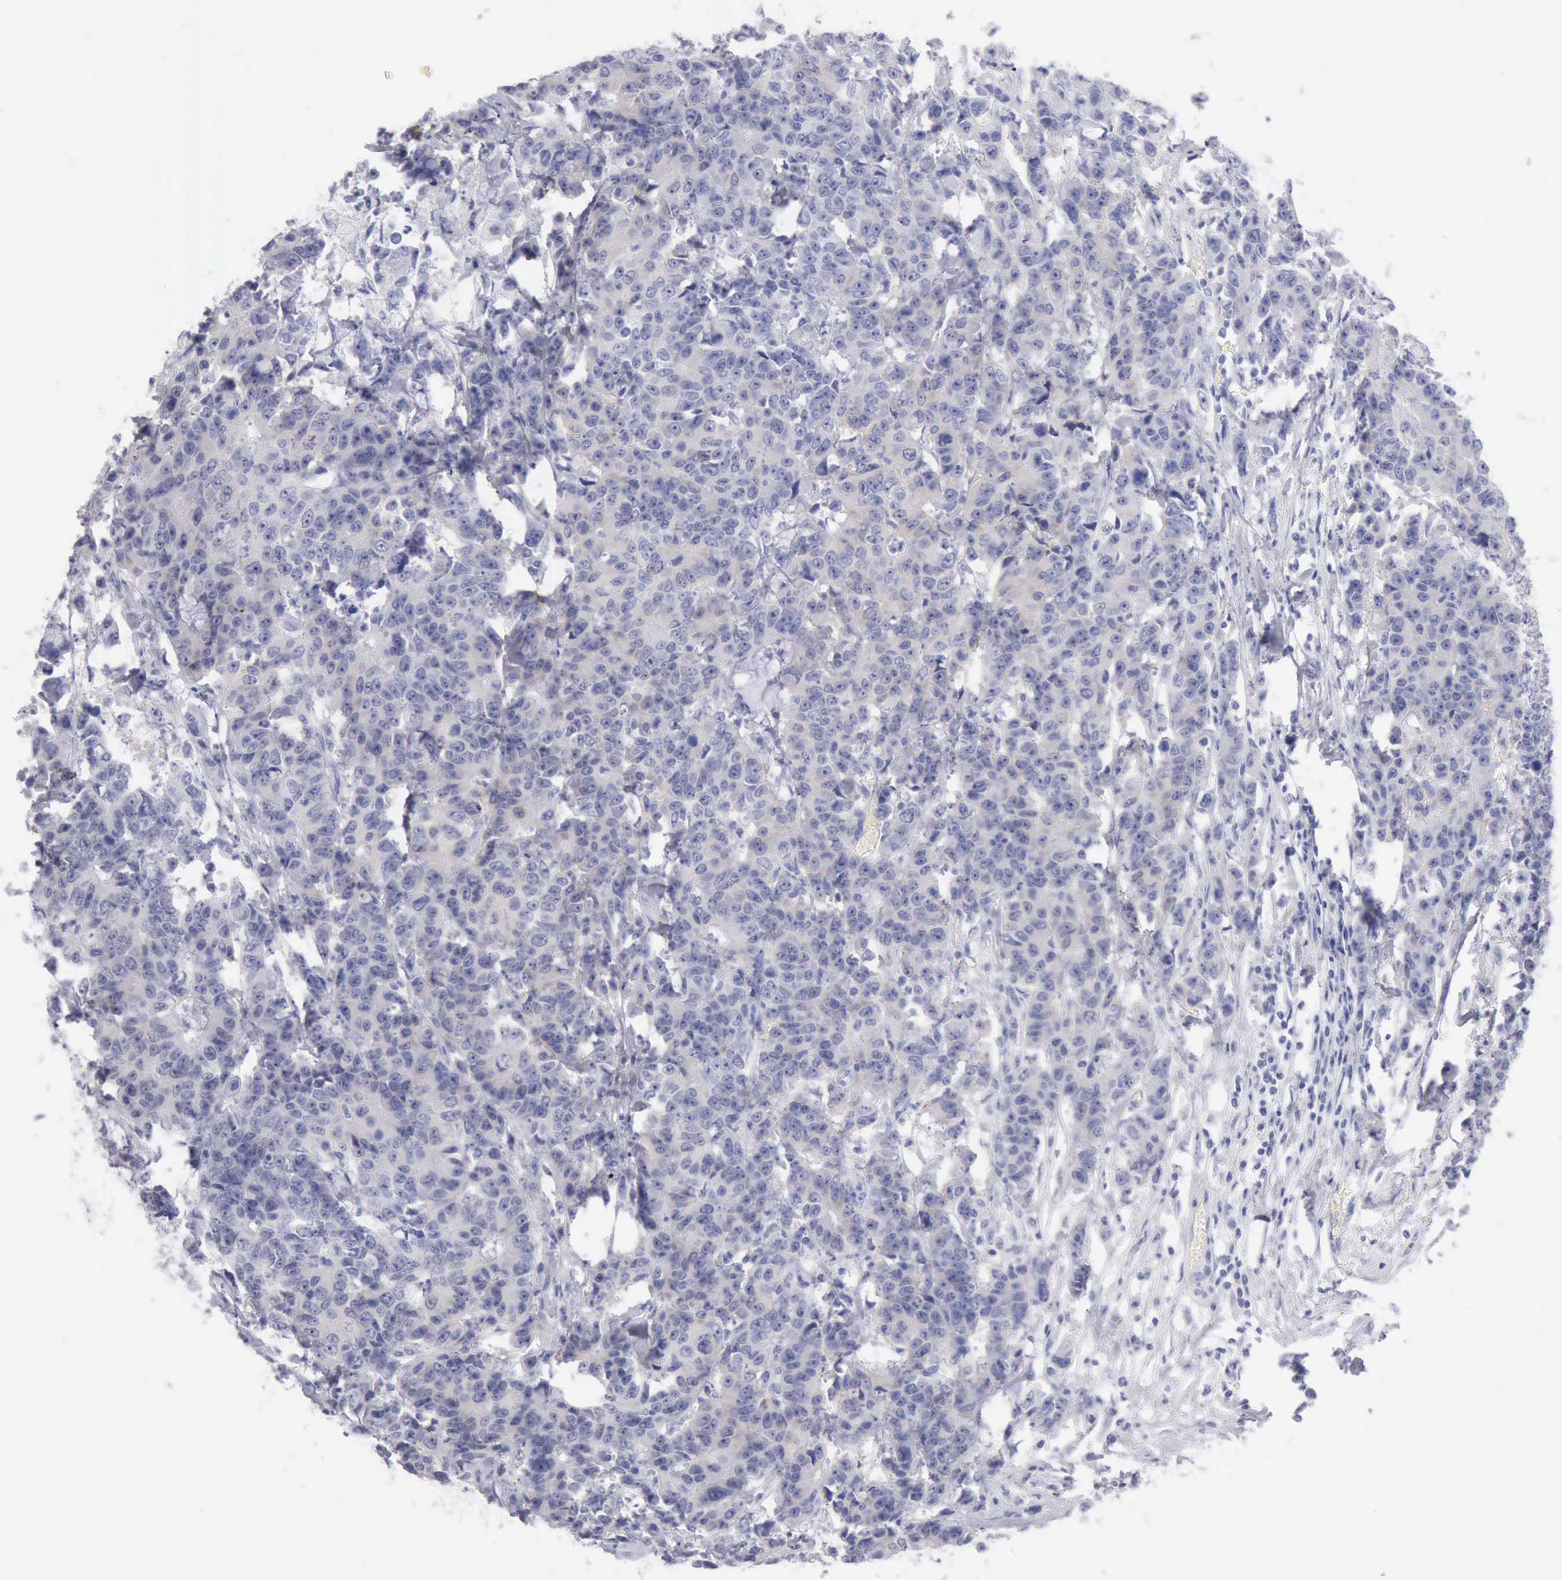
{"staining": {"intensity": "weak", "quantity": "<25%", "location": "cytoplasmic/membranous"}, "tissue": "colorectal cancer", "cell_type": "Tumor cells", "image_type": "cancer", "snomed": [{"axis": "morphology", "description": "Adenocarcinoma, NOS"}, {"axis": "topography", "description": "Colon"}], "caption": "The micrograph demonstrates no significant expression in tumor cells of adenocarcinoma (colorectal).", "gene": "ANGEL1", "patient": {"sex": "female", "age": 86}}